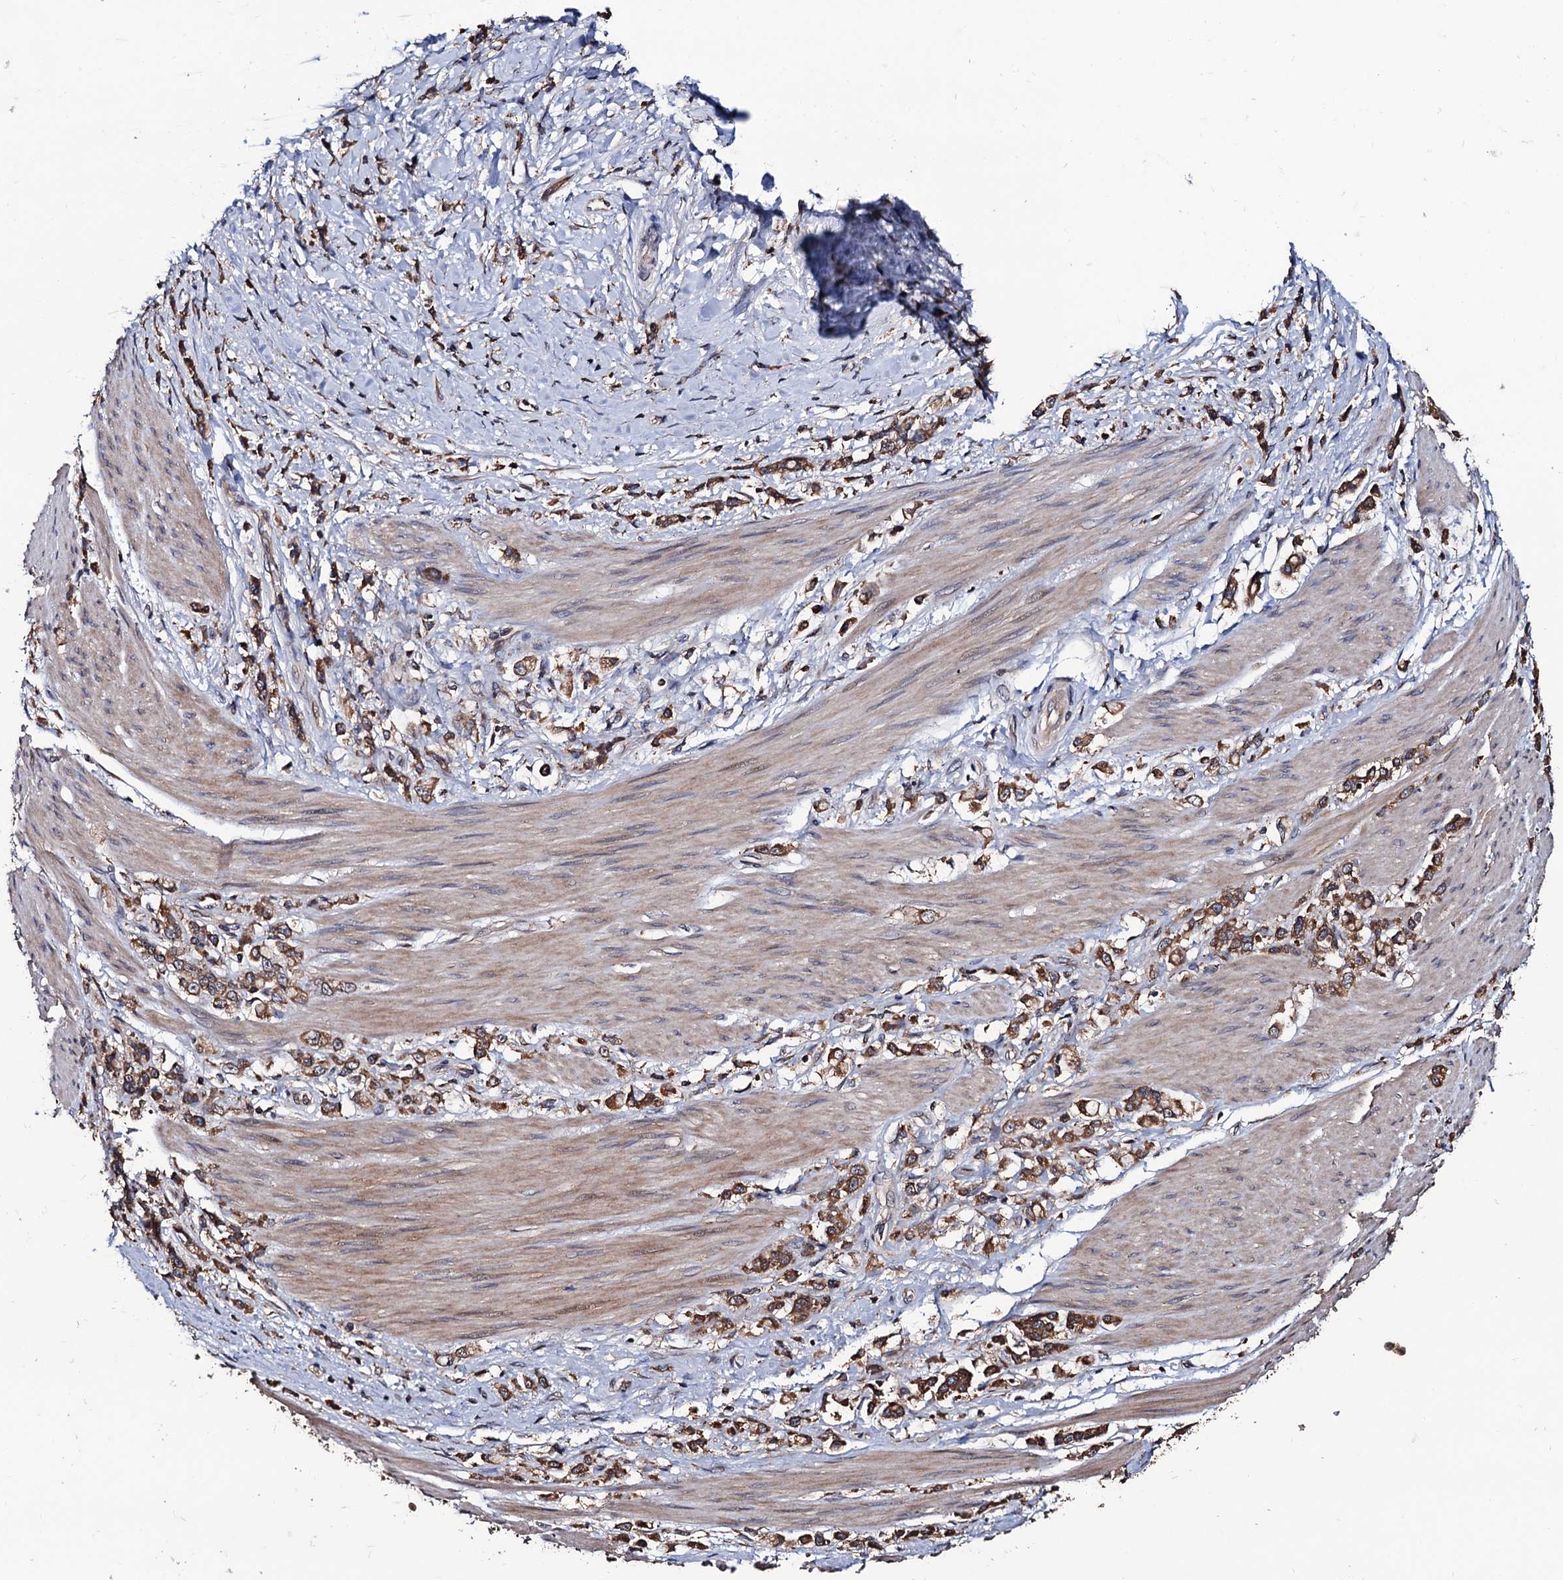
{"staining": {"intensity": "moderate", "quantity": ">75%", "location": "cytoplasmic/membranous"}, "tissue": "stomach cancer", "cell_type": "Tumor cells", "image_type": "cancer", "snomed": [{"axis": "morphology", "description": "Adenocarcinoma, NOS"}, {"axis": "topography", "description": "Stomach"}], "caption": "Immunohistochemistry (DAB) staining of human stomach adenocarcinoma reveals moderate cytoplasmic/membranous protein expression in about >75% of tumor cells.", "gene": "RGS11", "patient": {"sex": "female", "age": 60}}